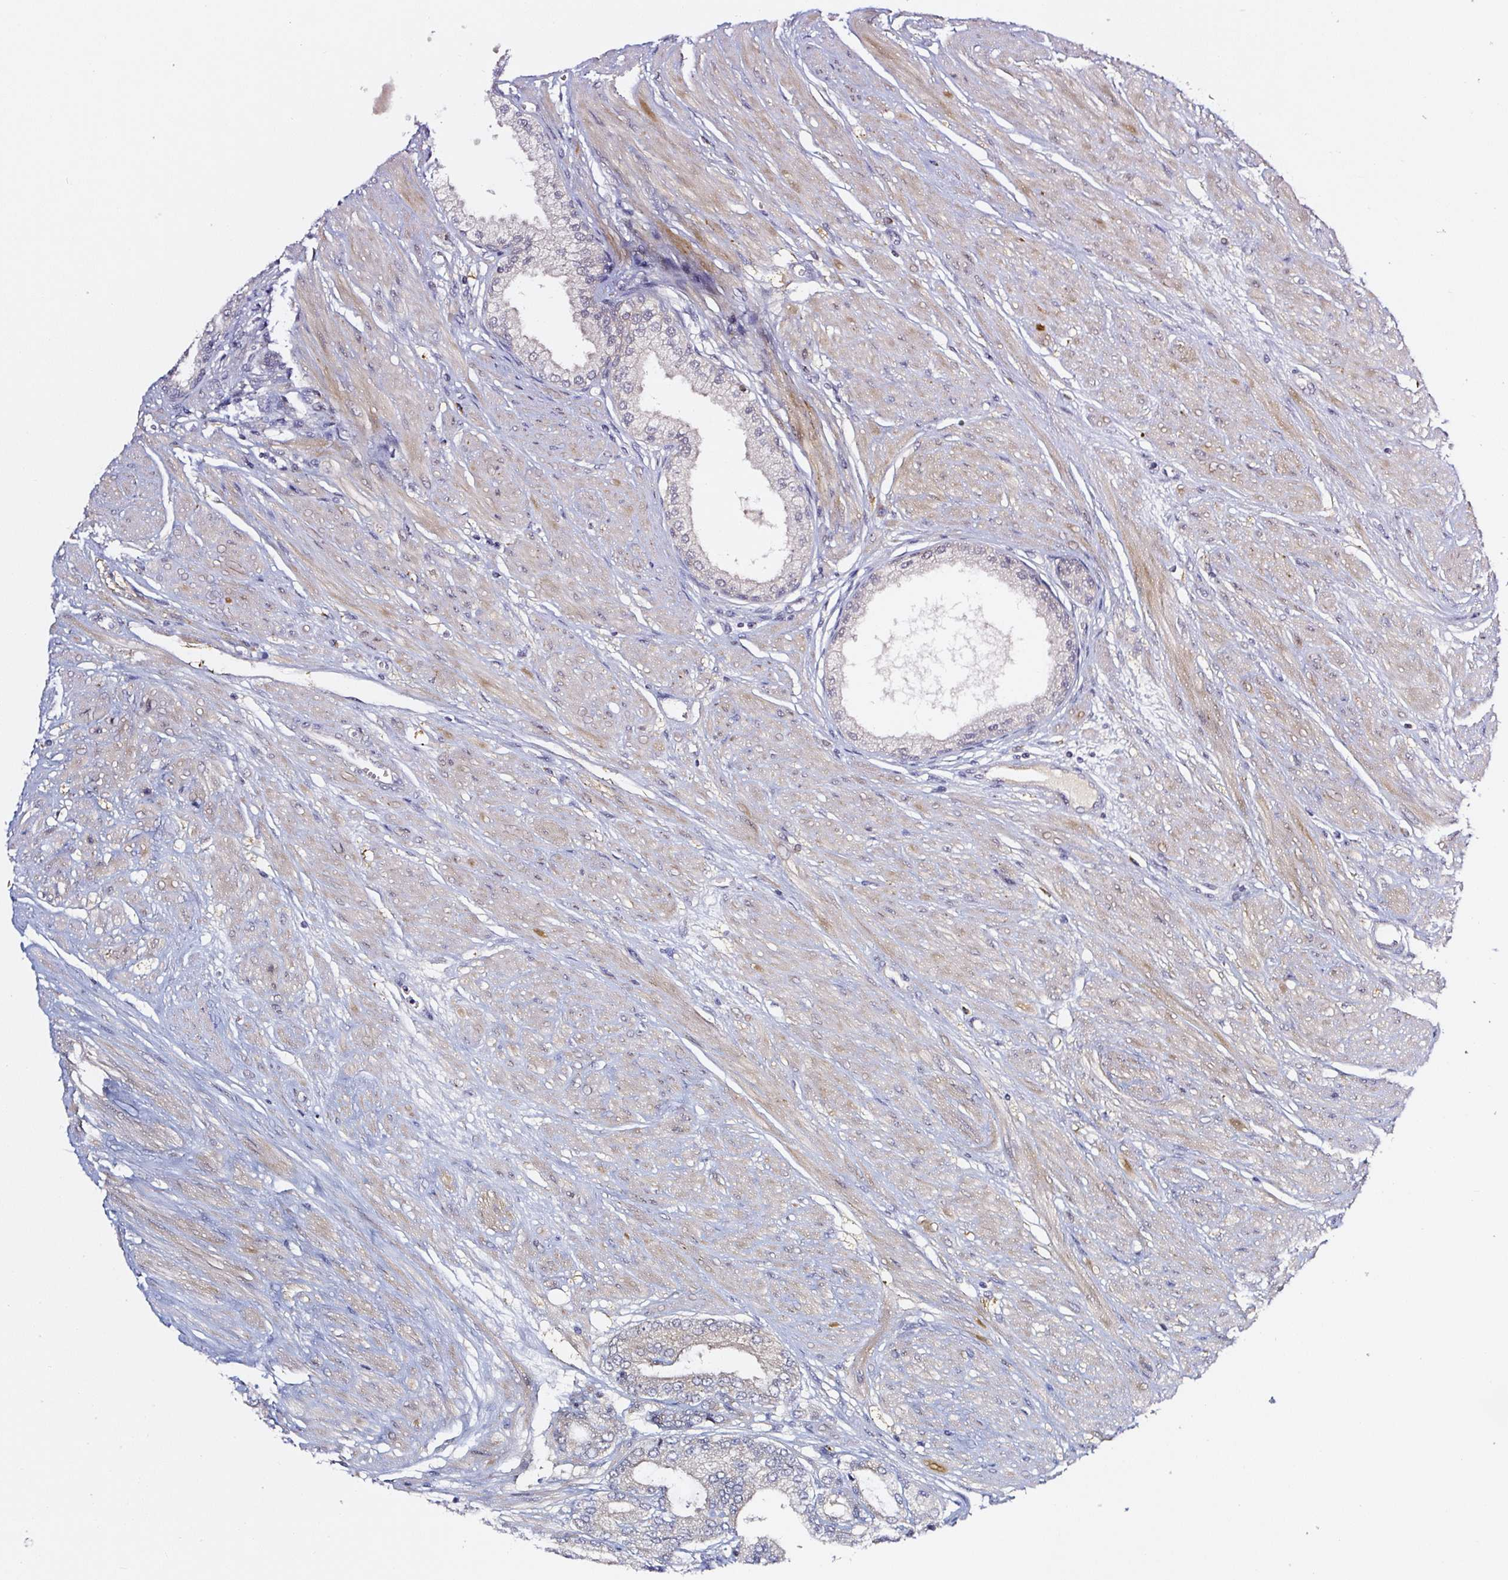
{"staining": {"intensity": "negative", "quantity": "none", "location": "none"}, "tissue": "prostate cancer", "cell_type": "Tumor cells", "image_type": "cancer", "snomed": [{"axis": "morphology", "description": "Adenocarcinoma, High grade"}, {"axis": "topography", "description": "Prostate and seminal vesicle, NOS"}], "caption": "This is an immunohistochemistry micrograph of prostate high-grade adenocarcinoma. There is no positivity in tumor cells.", "gene": "PRKAA2", "patient": {"sex": "male", "age": 64}}